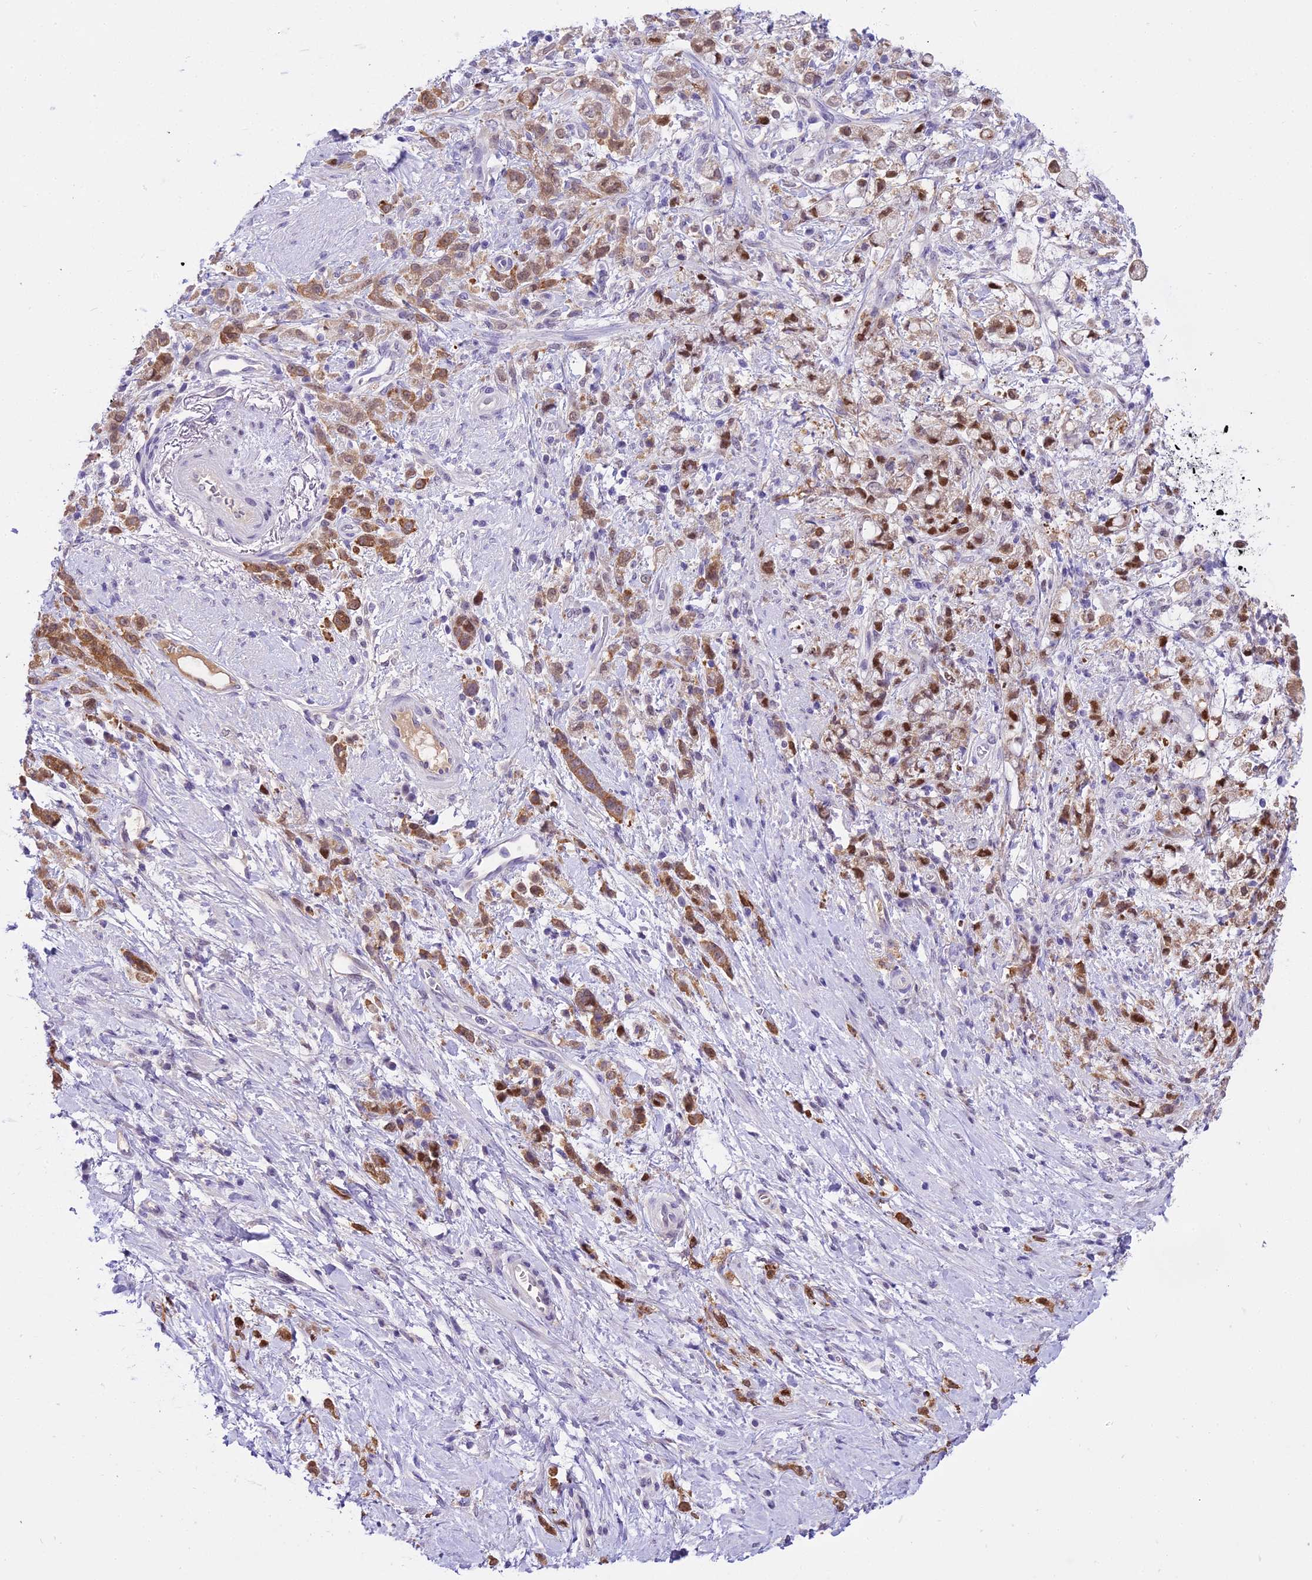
{"staining": {"intensity": "moderate", "quantity": ">75%", "location": "cytoplasmic/membranous,nuclear"}, "tissue": "stomach cancer", "cell_type": "Tumor cells", "image_type": "cancer", "snomed": [{"axis": "morphology", "description": "Adenocarcinoma, NOS"}, {"axis": "topography", "description": "Stomach"}], "caption": "Moderate cytoplasmic/membranous and nuclear protein positivity is present in about >75% of tumor cells in stomach cancer (adenocarcinoma).", "gene": "MAT2A", "patient": {"sex": "female", "age": 60}}